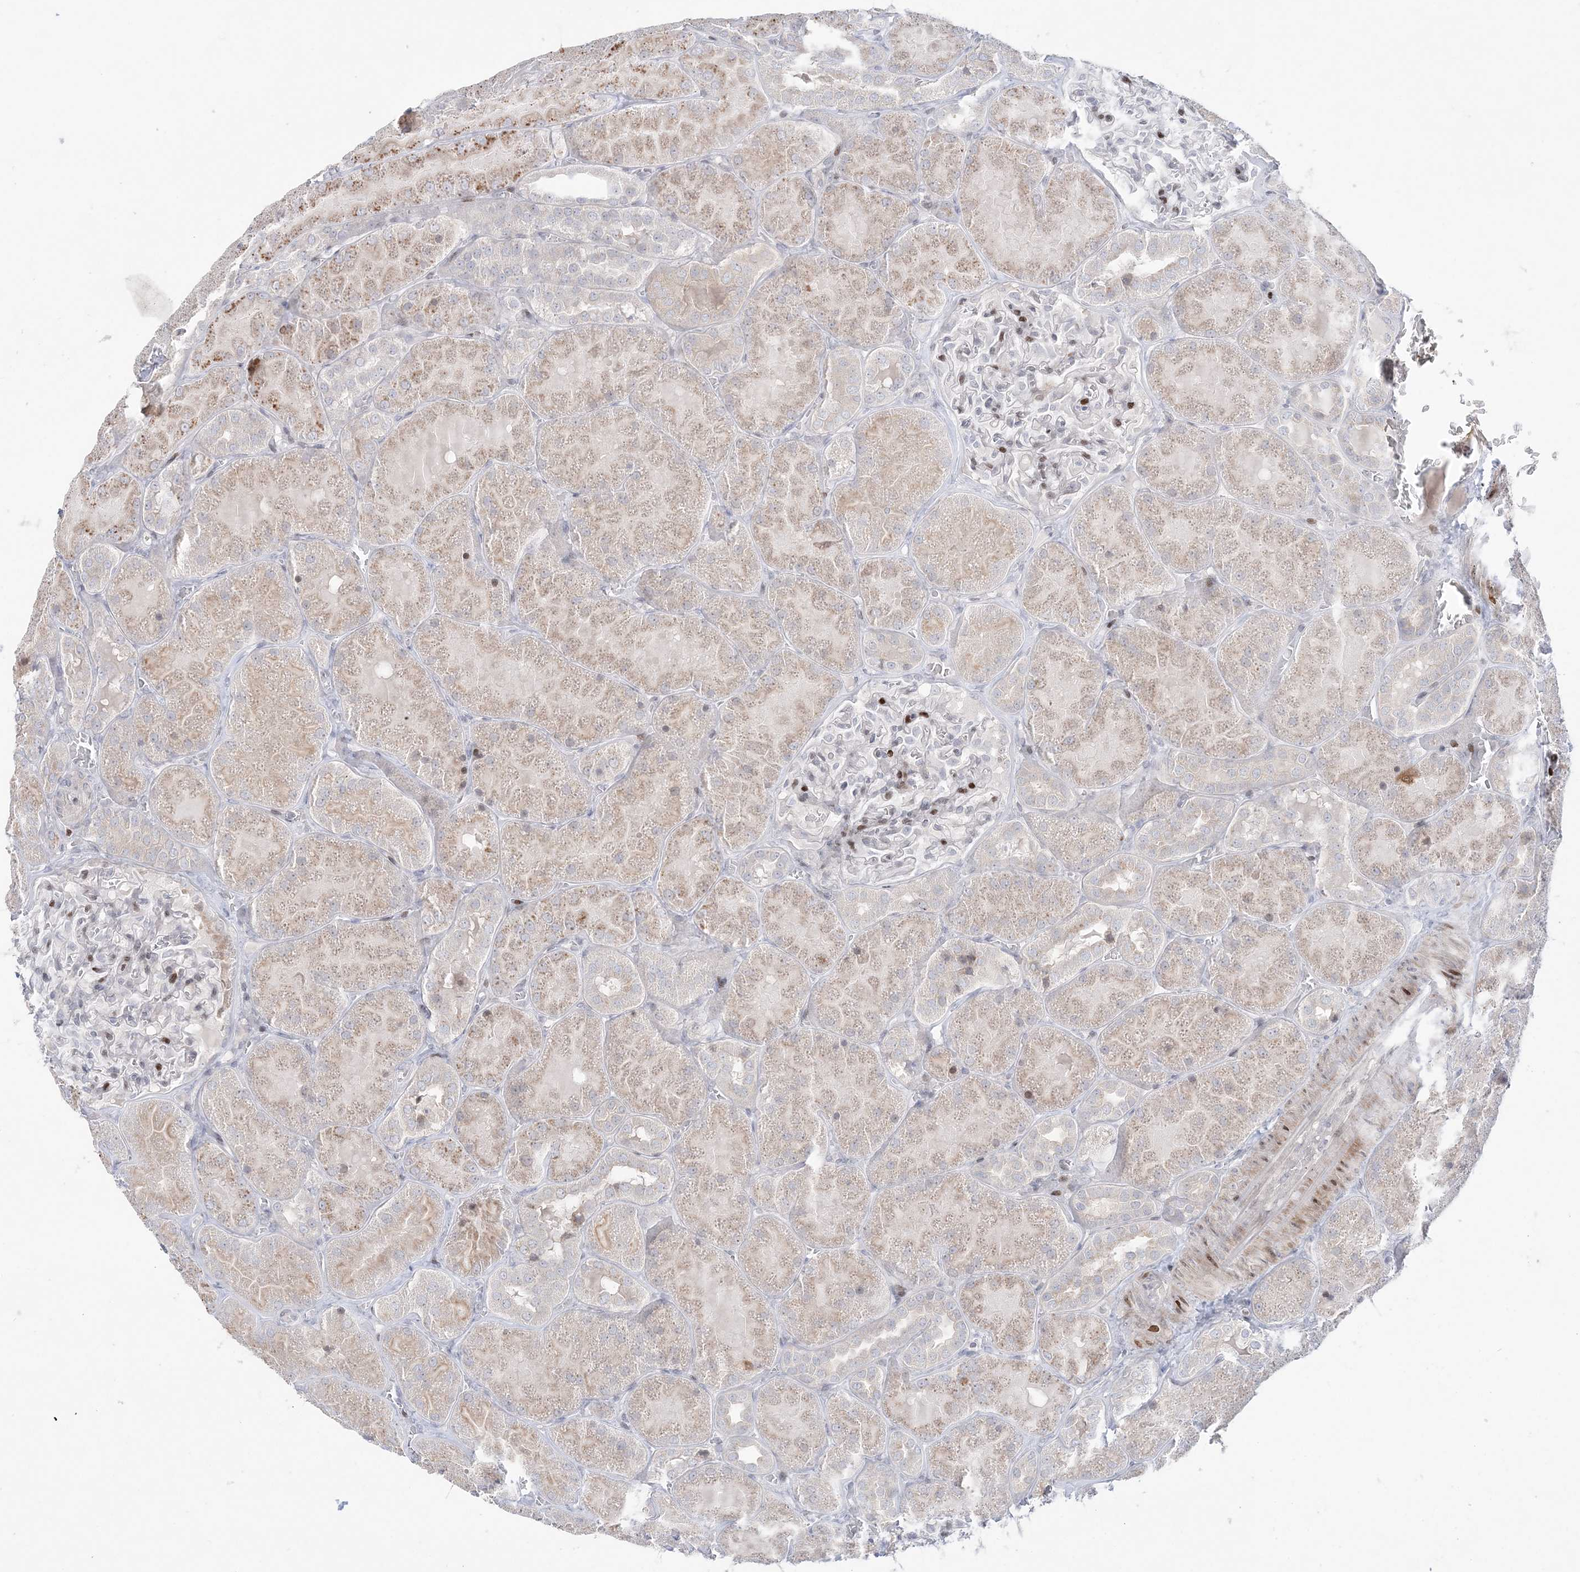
{"staining": {"intensity": "moderate", "quantity": "<25%", "location": "nuclear"}, "tissue": "kidney", "cell_type": "Cells in glomeruli", "image_type": "normal", "snomed": [{"axis": "morphology", "description": "Normal tissue, NOS"}, {"axis": "topography", "description": "Kidney"}], "caption": "A micrograph of human kidney stained for a protein shows moderate nuclear brown staining in cells in glomeruli. The protein of interest is stained brown, and the nuclei are stained in blue (DAB IHC with brightfield microscopy, high magnification).", "gene": "SH3BP4", "patient": {"sex": "male", "age": 28}}